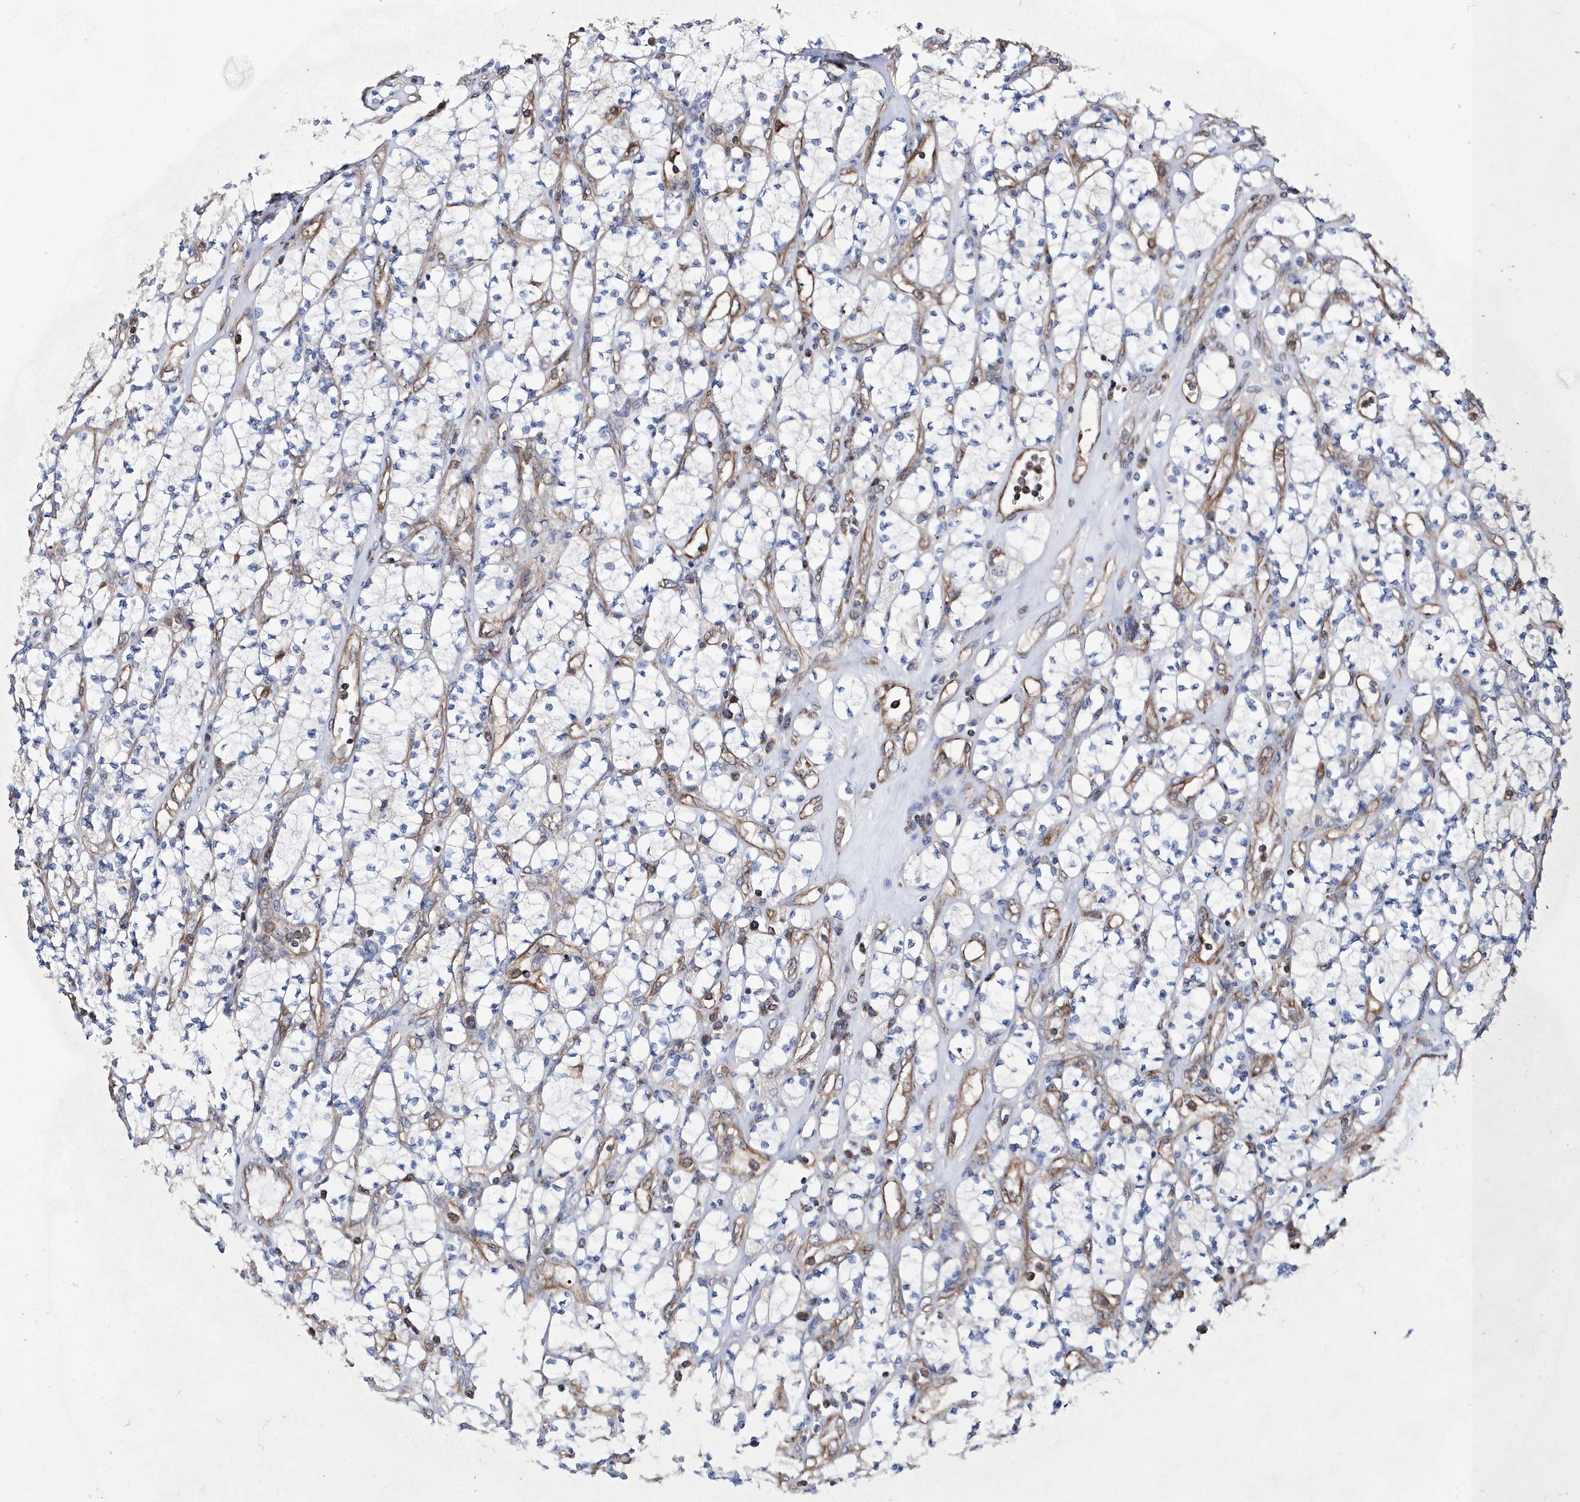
{"staining": {"intensity": "negative", "quantity": "none", "location": "none"}, "tissue": "renal cancer", "cell_type": "Tumor cells", "image_type": "cancer", "snomed": [{"axis": "morphology", "description": "Adenocarcinoma, NOS"}, {"axis": "topography", "description": "Kidney"}], "caption": "Protein analysis of renal adenocarcinoma shows no significant expression in tumor cells. (IHC, brightfield microscopy, high magnification).", "gene": "JKAMP", "patient": {"sex": "male", "age": 77}}